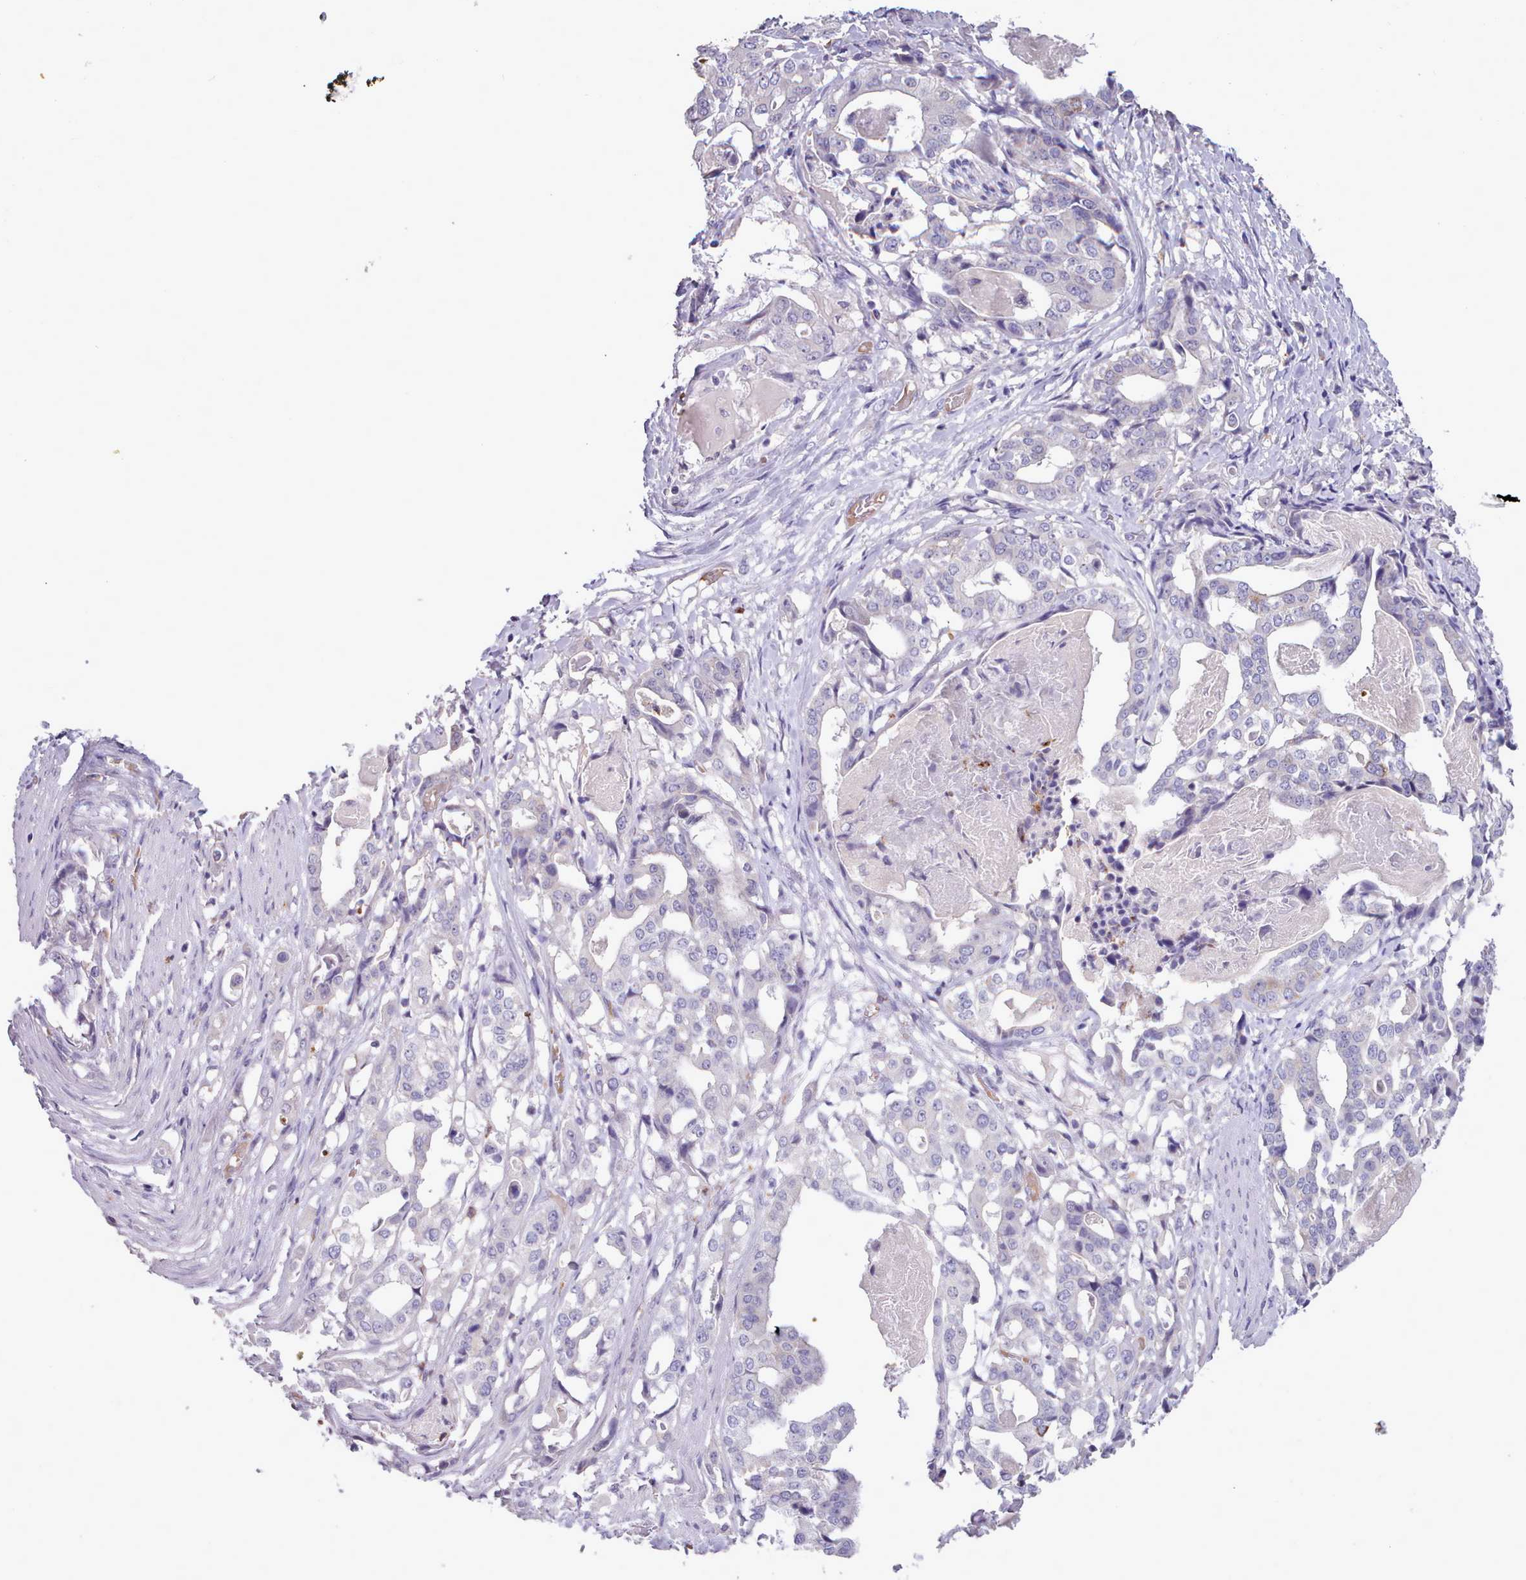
{"staining": {"intensity": "negative", "quantity": "none", "location": "none"}, "tissue": "stomach cancer", "cell_type": "Tumor cells", "image_type": "cancer", "snomed": [{"axis": "morphology", "description": "Adenocarcinoma, NOS"}, {"axis": "topography", "description": "Stomach"}], "caption": "A photomicrograph of stomach adenocarcinoma stained for a protein reveals no brown staining in tumor cells.", "gene": "KCTD16", "patient": {"sex": "male", "age": 48}}